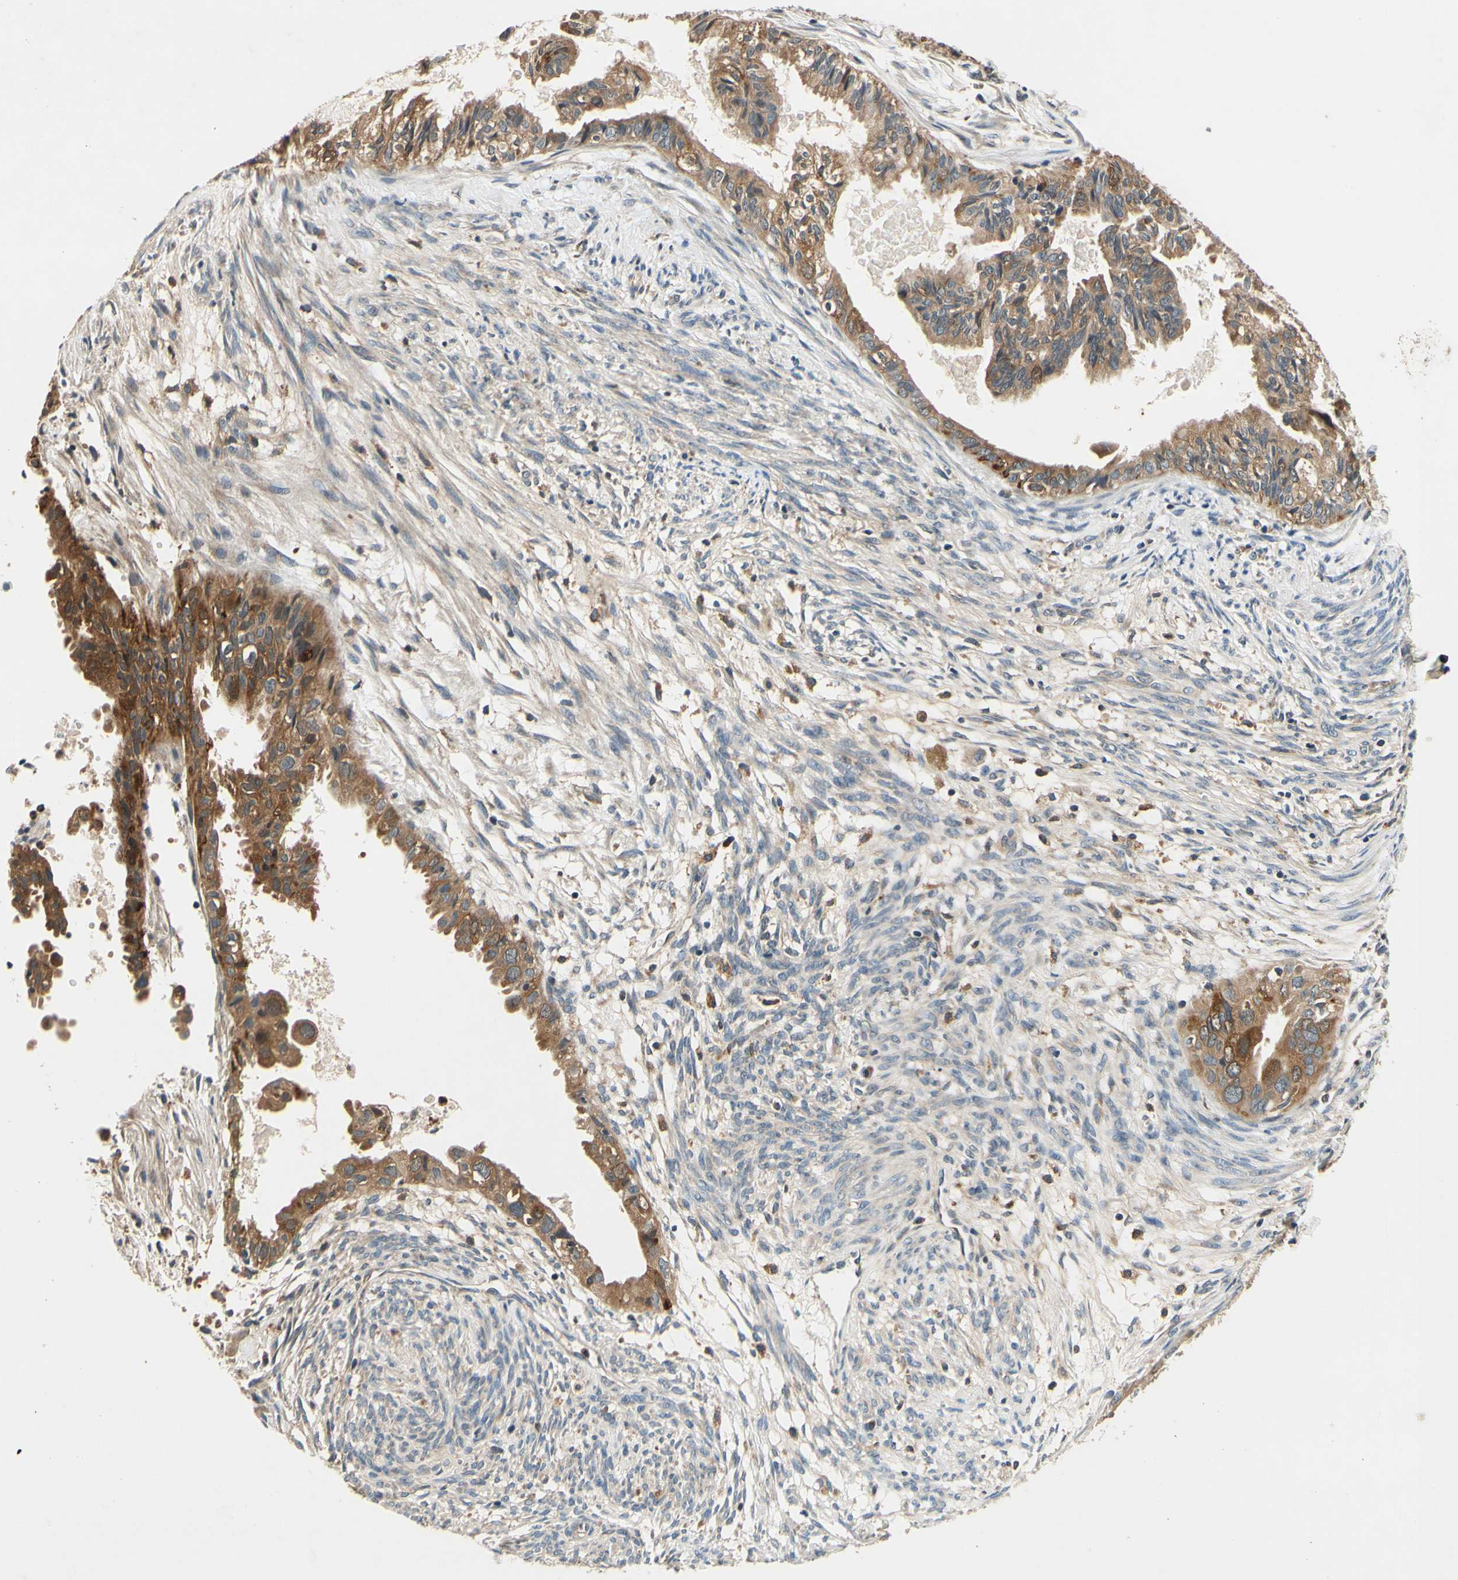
{"staining": {"intensity": "moderate", "quantity": ">75%", "location": "cytoplasmic/membranous"}, "tissue": "cervical cancer", "cell_type": "Tumor cells", "image_type": "cancer", "snomed": [{"axis": "morphology", "description": "Normal tissue, NOS"}, {"axis": "morphology", "description": "Adenocarcinoma, NOS"}, {"axis": "topography", "description": "Cervix"}, {"axis": "topography", "description": "Endometrium"}], "caption": "Tumor cells exhibit moderate cytoplasmic/membranous expression in about >75% of cells in adenocarcinoma (cervical).", "gene": "PLA2G4A", "patient": {"sex": "female", "age": 86}}